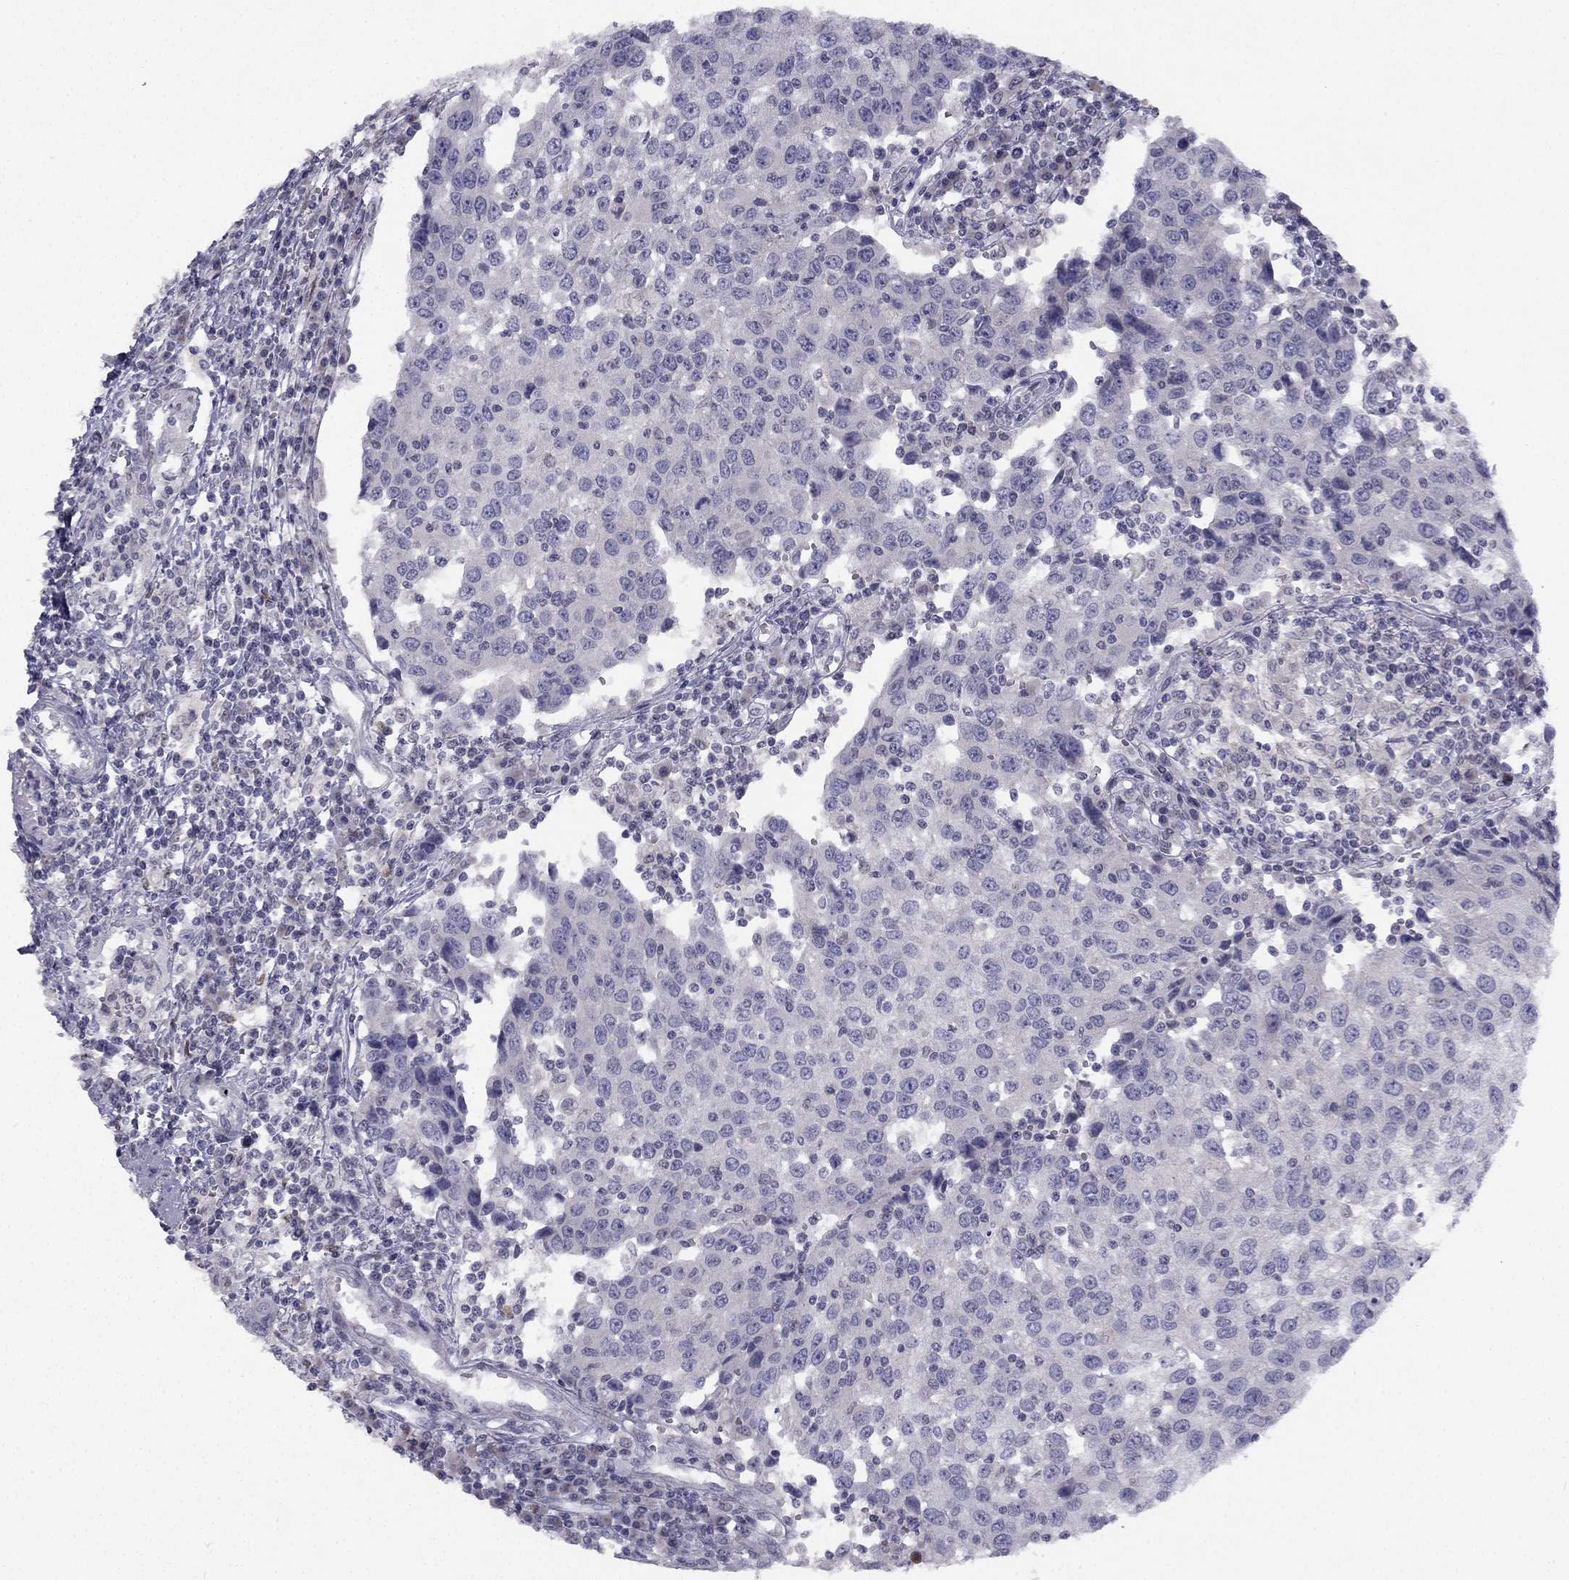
{"staining": {"intensity": "negative", "quantity": "none", "location": "none"}, "tissue": "urothelial cancer", "cell_type": "Tumor cells", "image_type": "cancer", "snomed": [{"axis": "morphology", "description": "Urothelial carcinoma, High grade"}, {"axis": "topography", "description": "Urinary bladder"}], "caption": "Immunohistochemical staining of human urothelial cancer demonstrates no significant staining in tumor cells.", "gene": "TRPS1", "patient": {"sex": "female", "age": 85}}